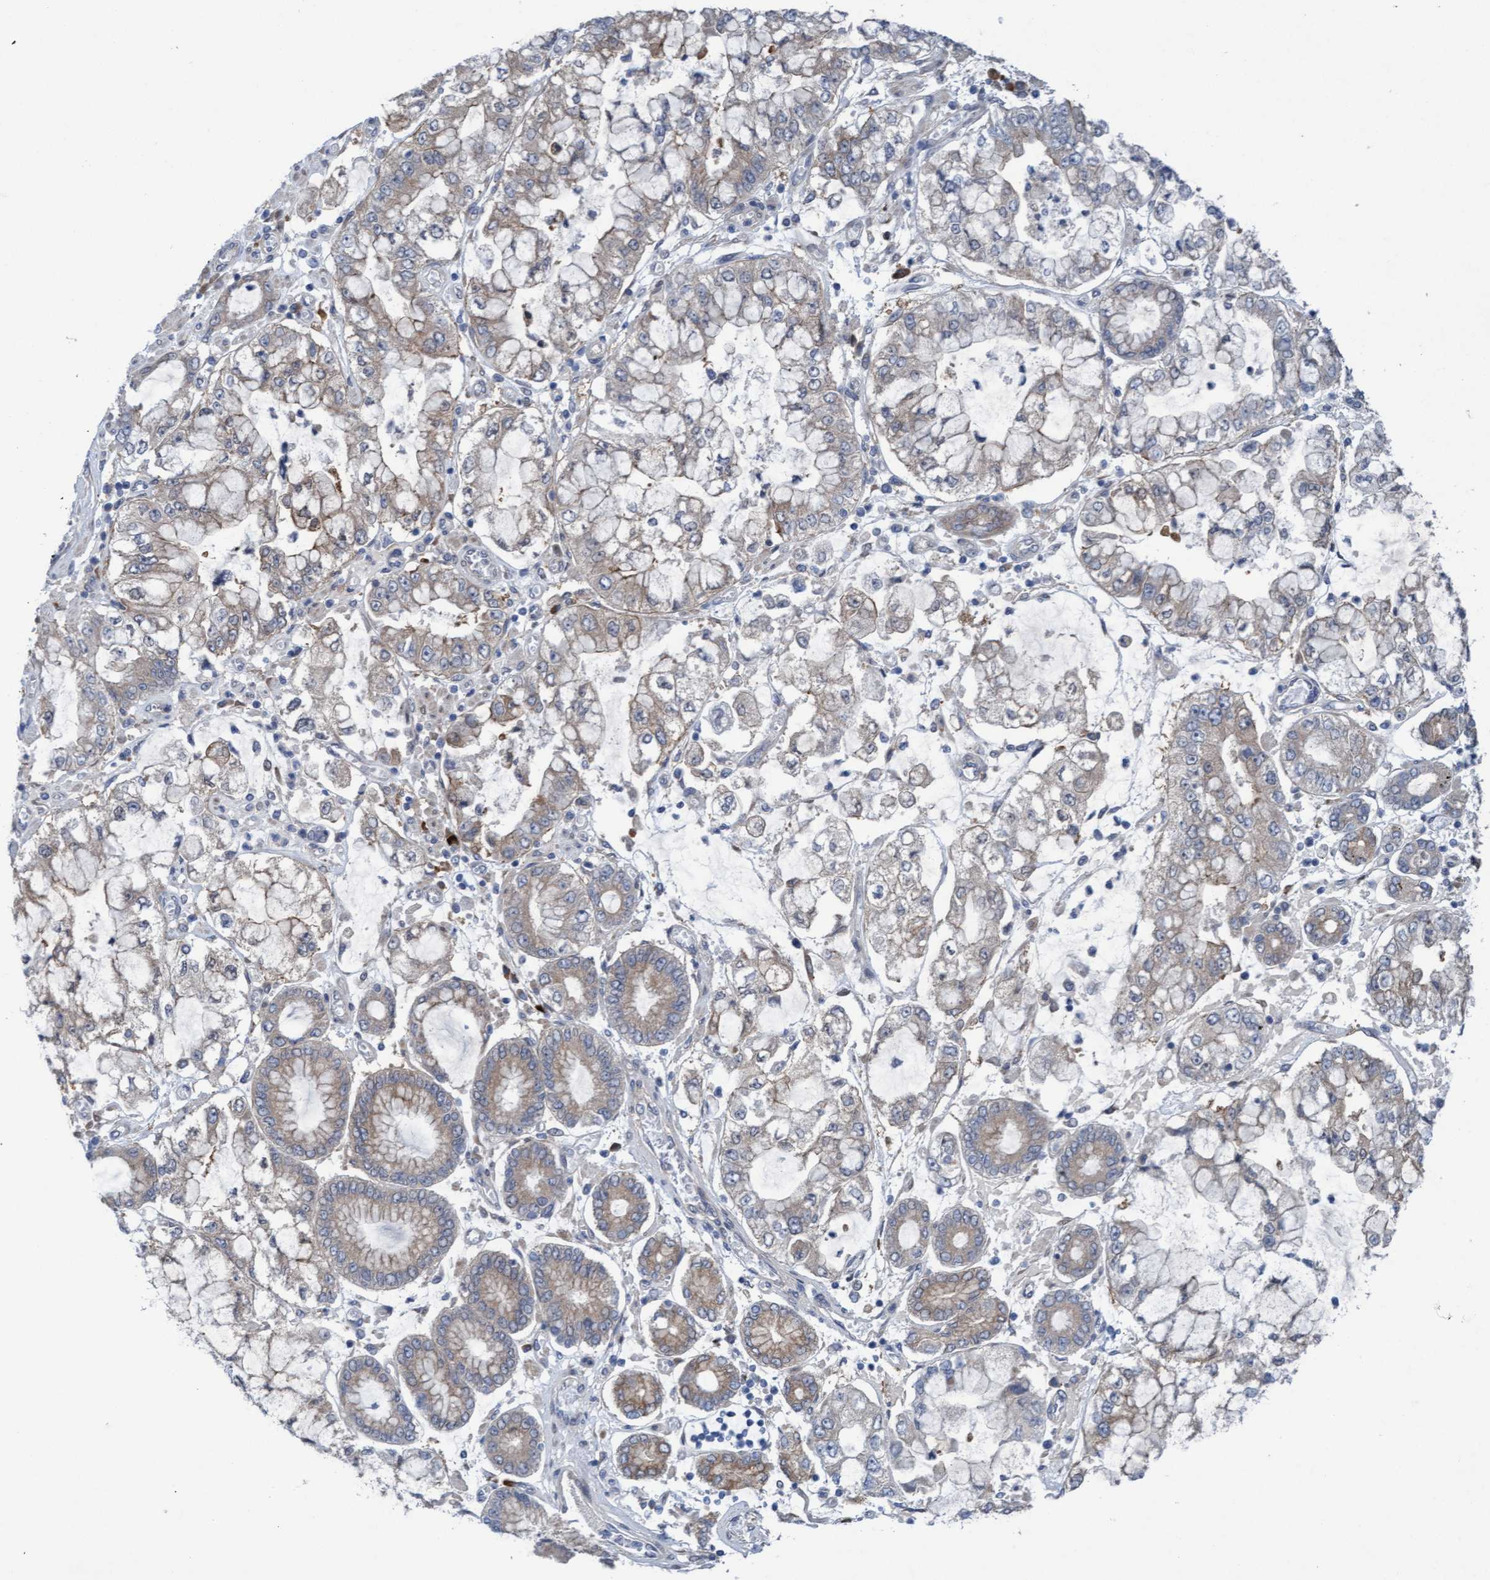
{"staining": {"intensity": "weak", "quantity": "25%-75%", "location": "cytoplasmic/membranous"}, "tissue": "stomach cancer", "cell_type": "Tumor cells", "image_type": "cancer", "snomed": [{"axis": "morphology", "description": "Adenocarcinoma, NOS"}, {"axis": "topography", "description": "Stomach"}], "caption": "Stomach cancer (adenocarcinoma) was stained to show a protein in brown. There is low levels of weak cytoplasmic/membranous positivity in about 25%-75% of tumor cells. (DAB IHC, brown staining for protein, blue staining for nuclei).", "gene": "PLCD1", "patient": {"sex": "male", "age": 76}}